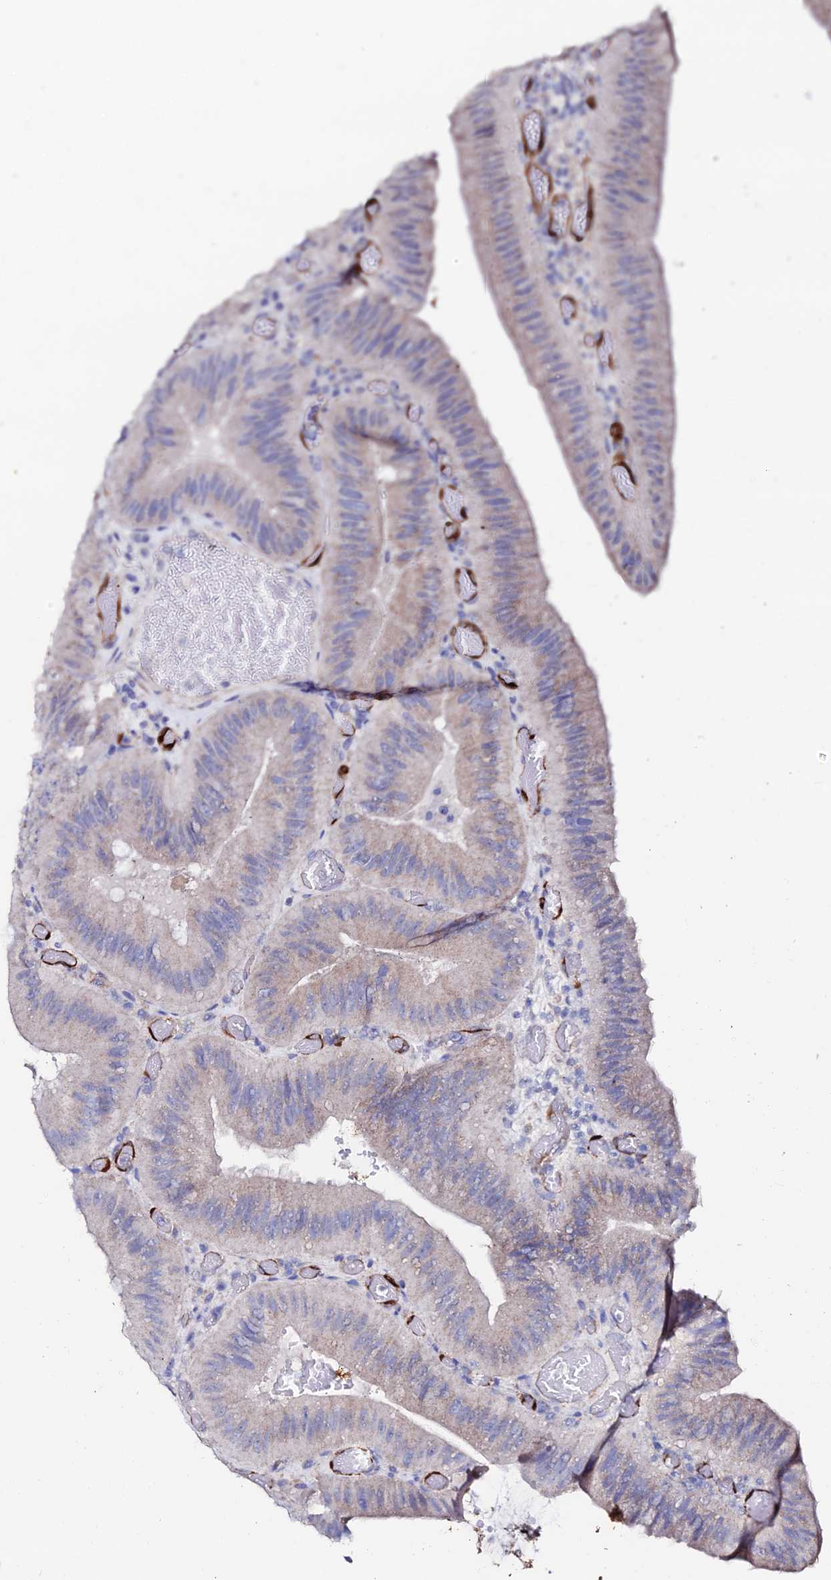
{"staining": {"intensity": "weak", "quantity": "25%-75%", "location": "cytoplasmic/membranous"}, "tissue": "colorectal cancer", "cell_type": "Tumor cells", "image_type": "cancer", "snomed": [{"axis": "morphology", "description": "Adenocarcinoma, NOS"}, {"axis": "topography", "description": "Colon"}], "caption": "Colorectal cancer stained for a protein (brown) shows weak cytoplasmic/membranous positive staining in approximately 25%-75% of tumor cells.", "gene": "ESM1", "patient": {"sex": "female", "age": 43}}